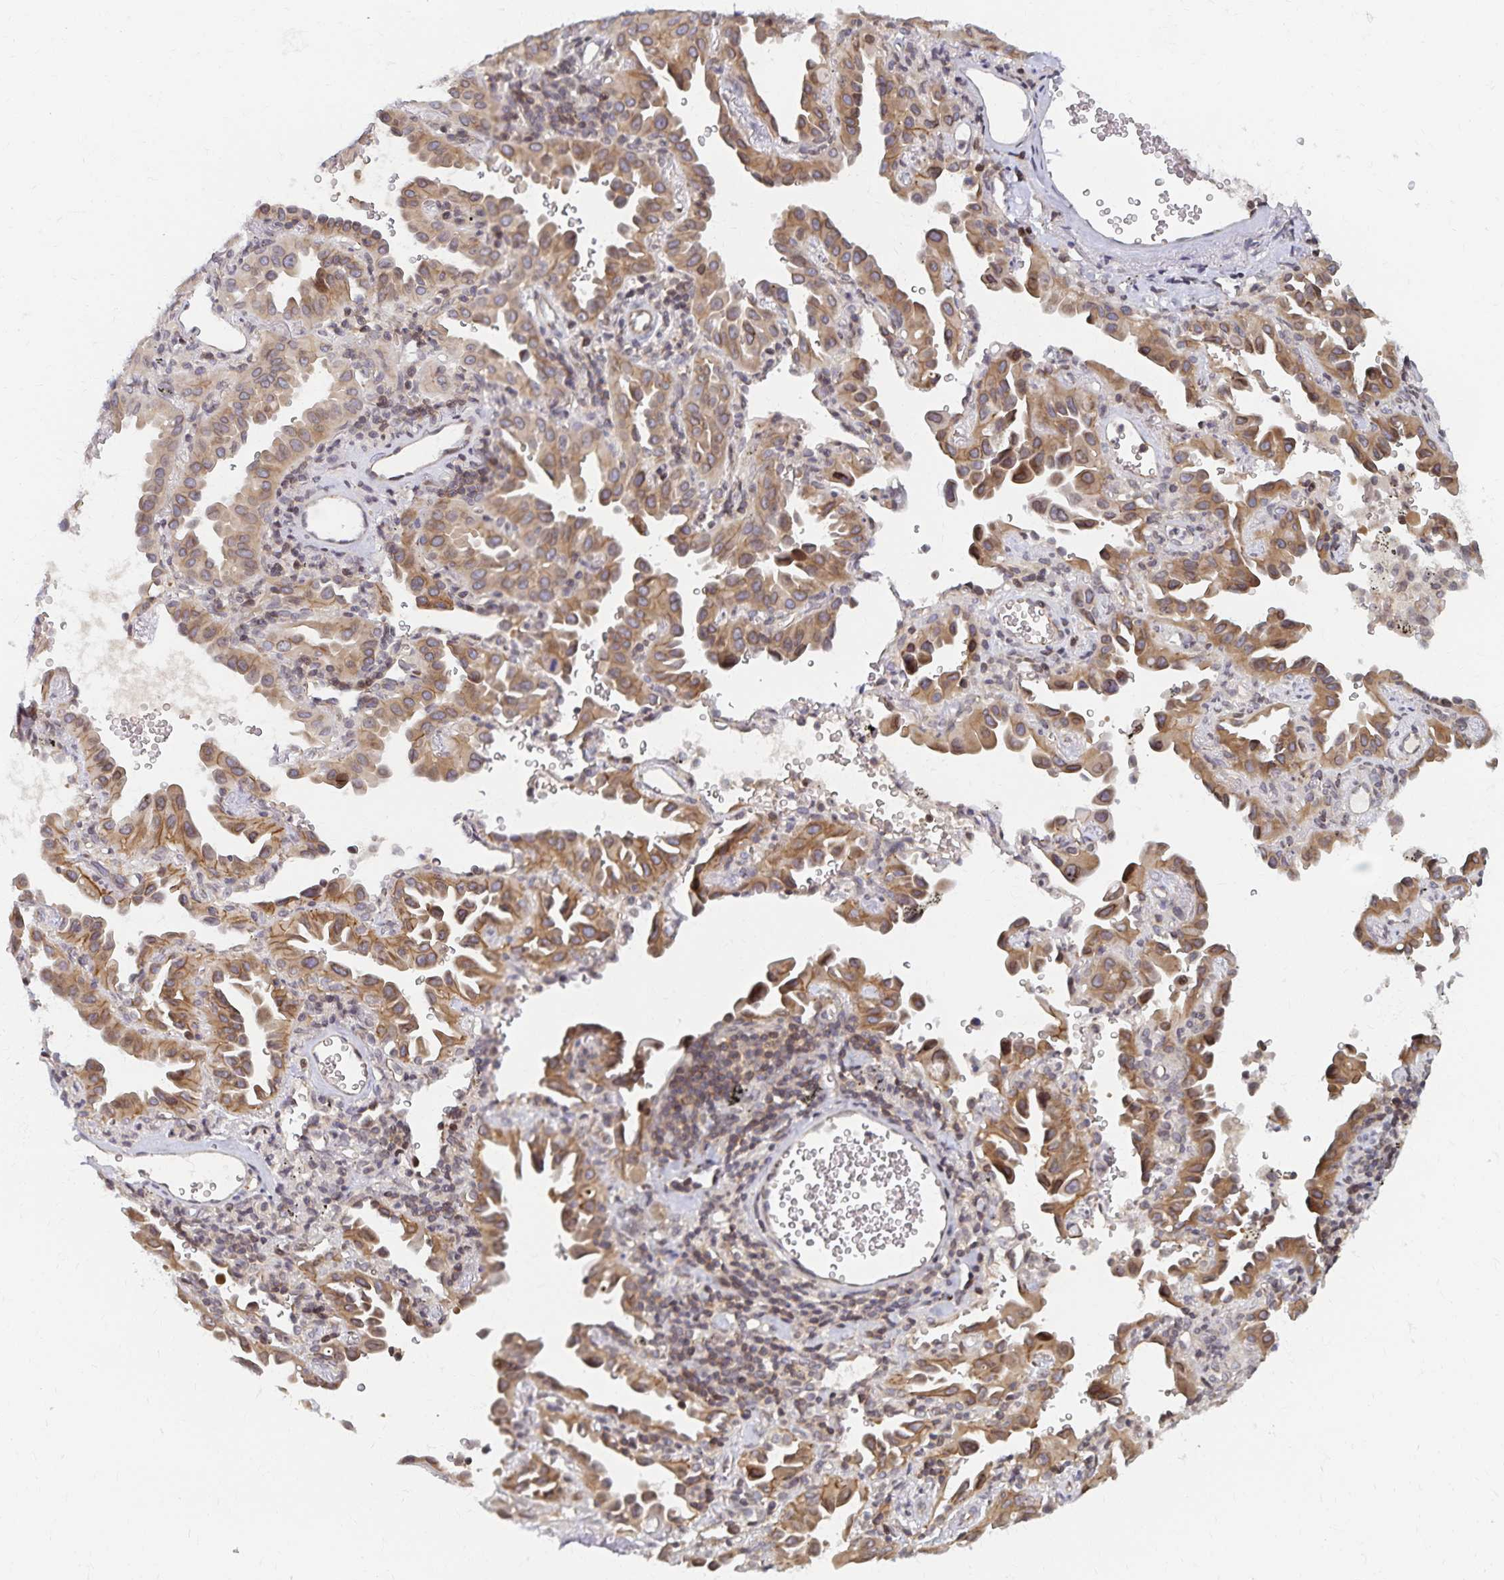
{"staining": {"intensity": "moderate", "quantity": ">75%", "location": "cytoplasmic/membranous"}, "tissue": "lung cancer", "cell_type": "Tumor cells", "image_type": "cancer", "snomed": [{"axis": "morphology", "description": "Adenocarcinoma, NOS"}, {"axis": "topography", "description": "Lung"}], "caption": "This histopathology image reveals adenocarcinoma (lung) stained with immunohistochemistry (IHC) to label a protein in brown. The cytoplasmic/membranous of tumor cells show moderate positivity for the protein. Nuclei are counter-stained blue.", "gene": "RAB9B", "patient": {"sex": "male", "age": 68}}